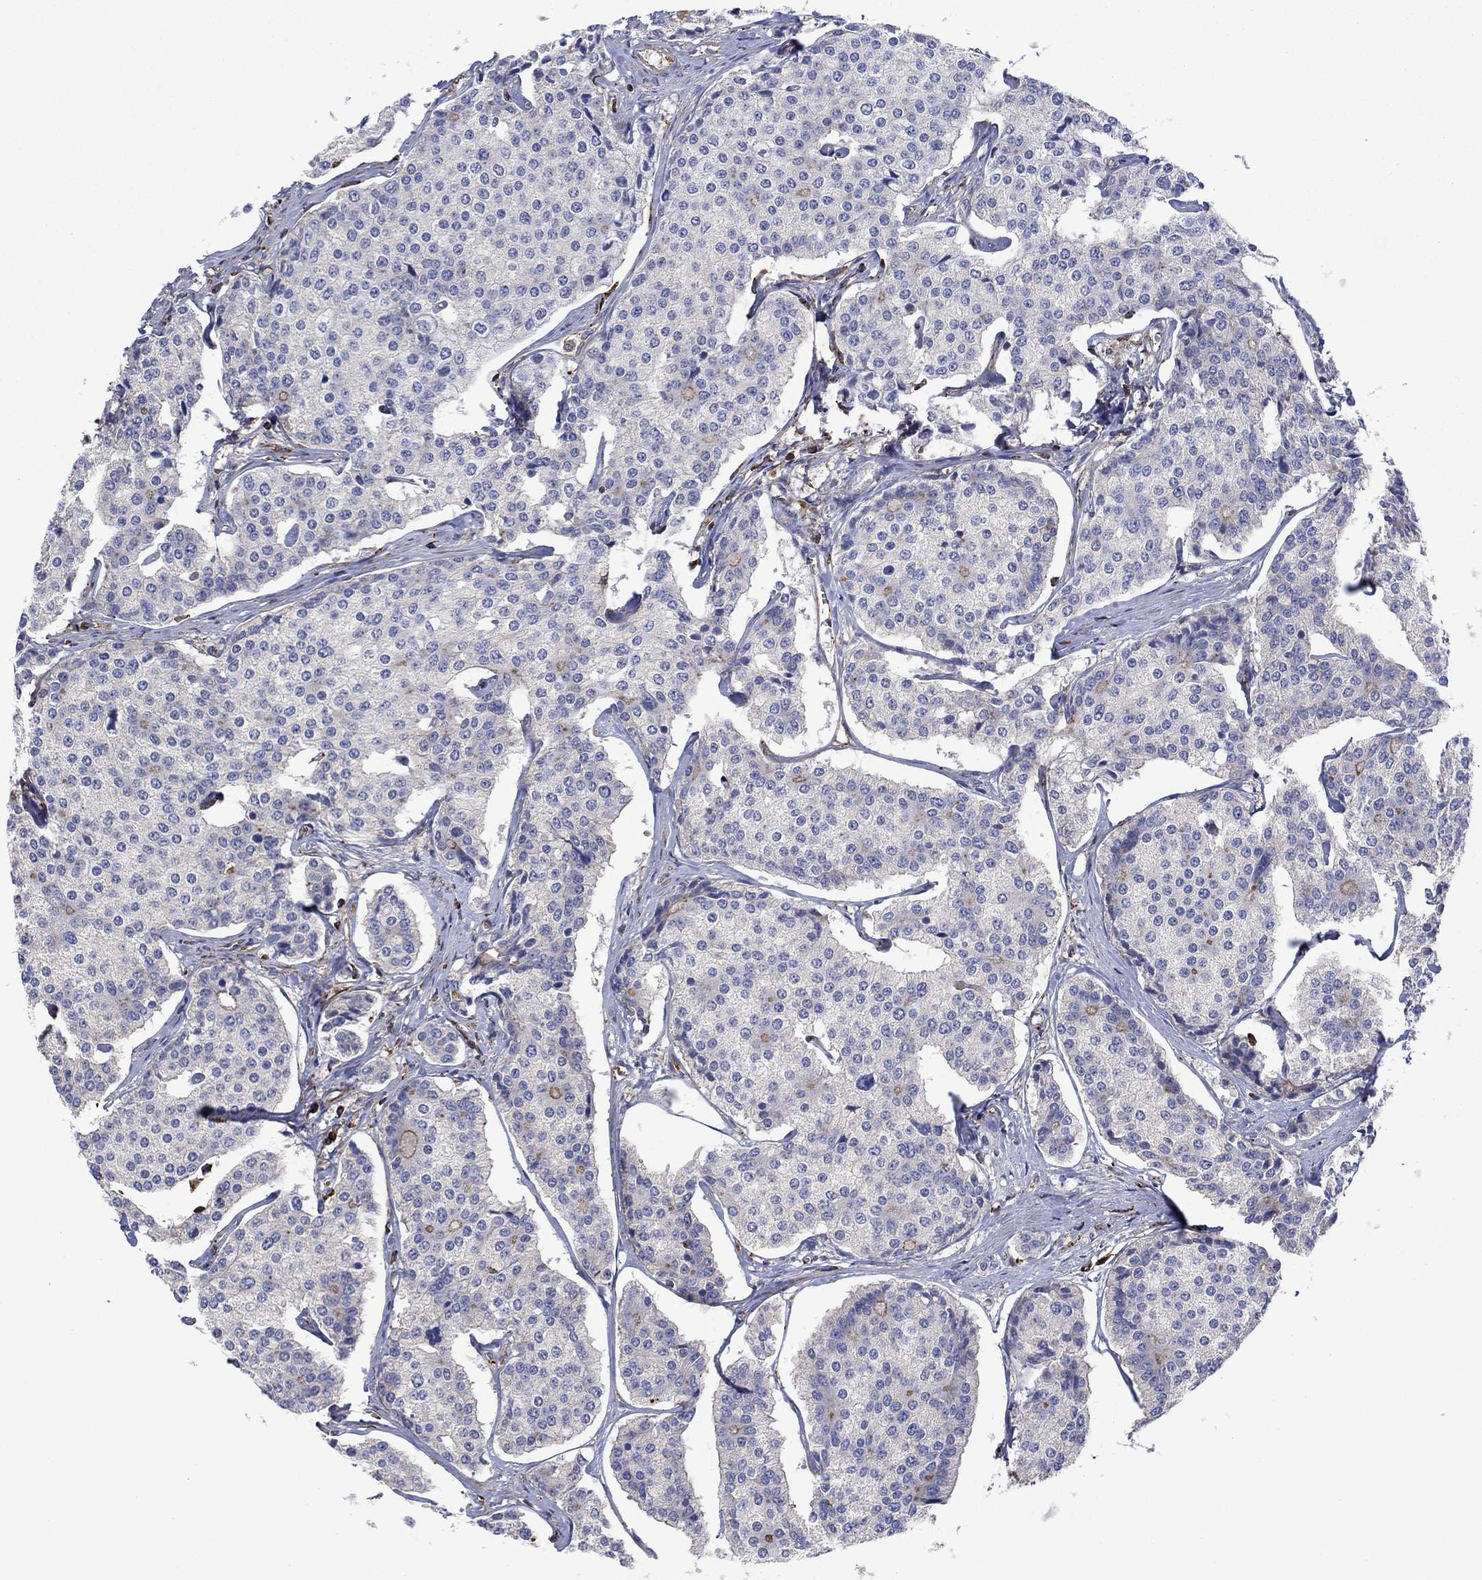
{"staining": {"intensity": "moderate", "quantity": "<25%", "location": "cytoplasmic/membranous"}, "tissue": "carcinoid", "cell_type": "Tumor cells", "image_type": "cancer", "snomed": [{"axis": "morphology", "description": "Carcinoid, malignant, NOS"}, {"axis": "topography", "description": "Small intestine"}], "caption": "Immunohistochemical staining of carcinoid exhibits low levels of moderate cytoplasmic/membranous staining in about <25% of tumor cells.", "gene": "PAG1", "patient": {"sex": "female", "age": 65}}